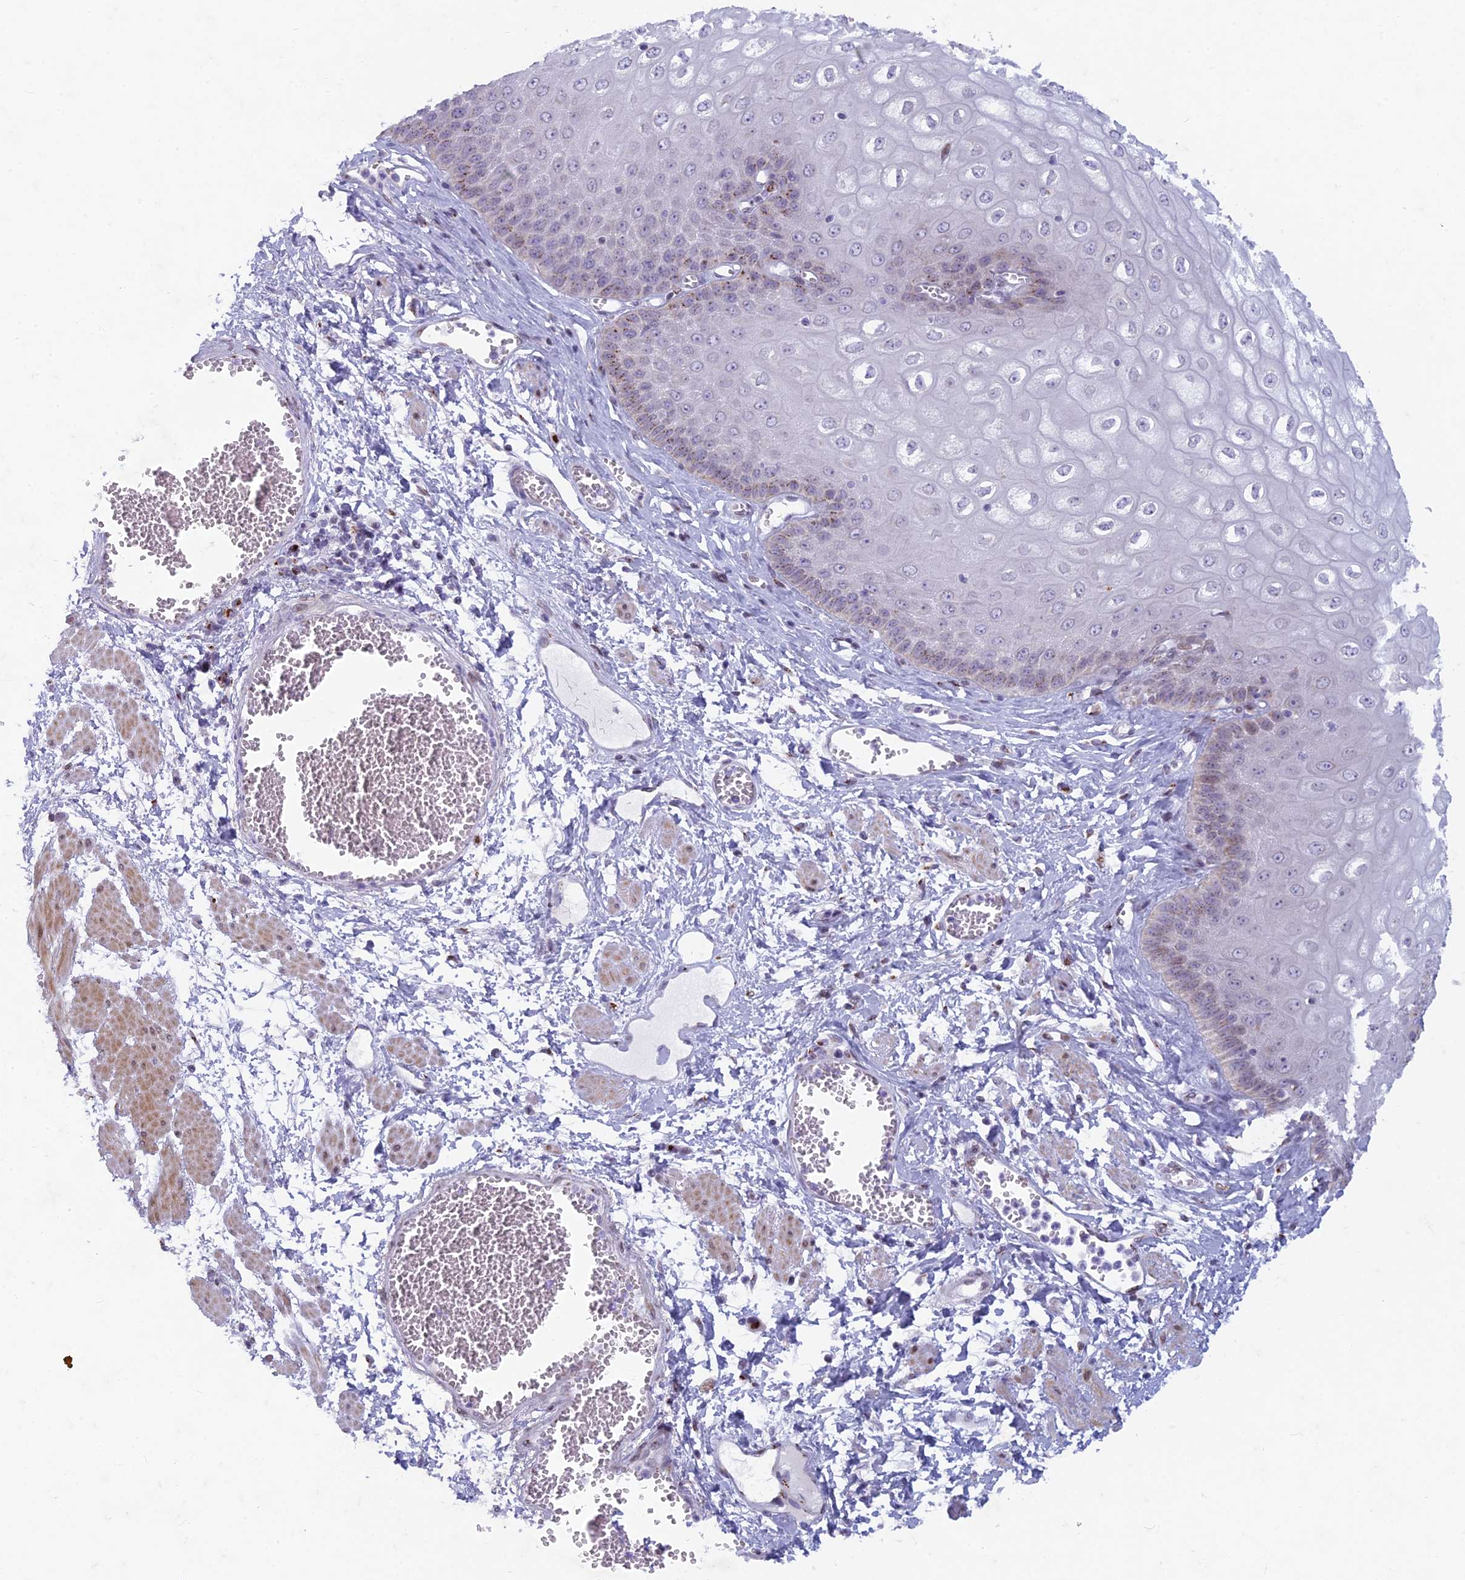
{"staining": {"intensity": "moderate", "quantity": "<25%", "location": "cytoplasmic/membranous"}, "tissue": "esophagus", "cell_type": "Squamous epithelial cells", "image_type": "normal", "snomed": [{"axis": "morphology", "description": "Normal tissue, NOS"}, {"axis": "topography", "description": "Esophagus"}], "caption": "Protein staining displays moderate cytoplasmic/membranous staining in about <25% of squamous epithelial cells in normal esophagus. (DAB IHC with brightfield microscopy, high magnification).", "gene": "FAM3C", "patient": {"sex": "male", "age": 60}}